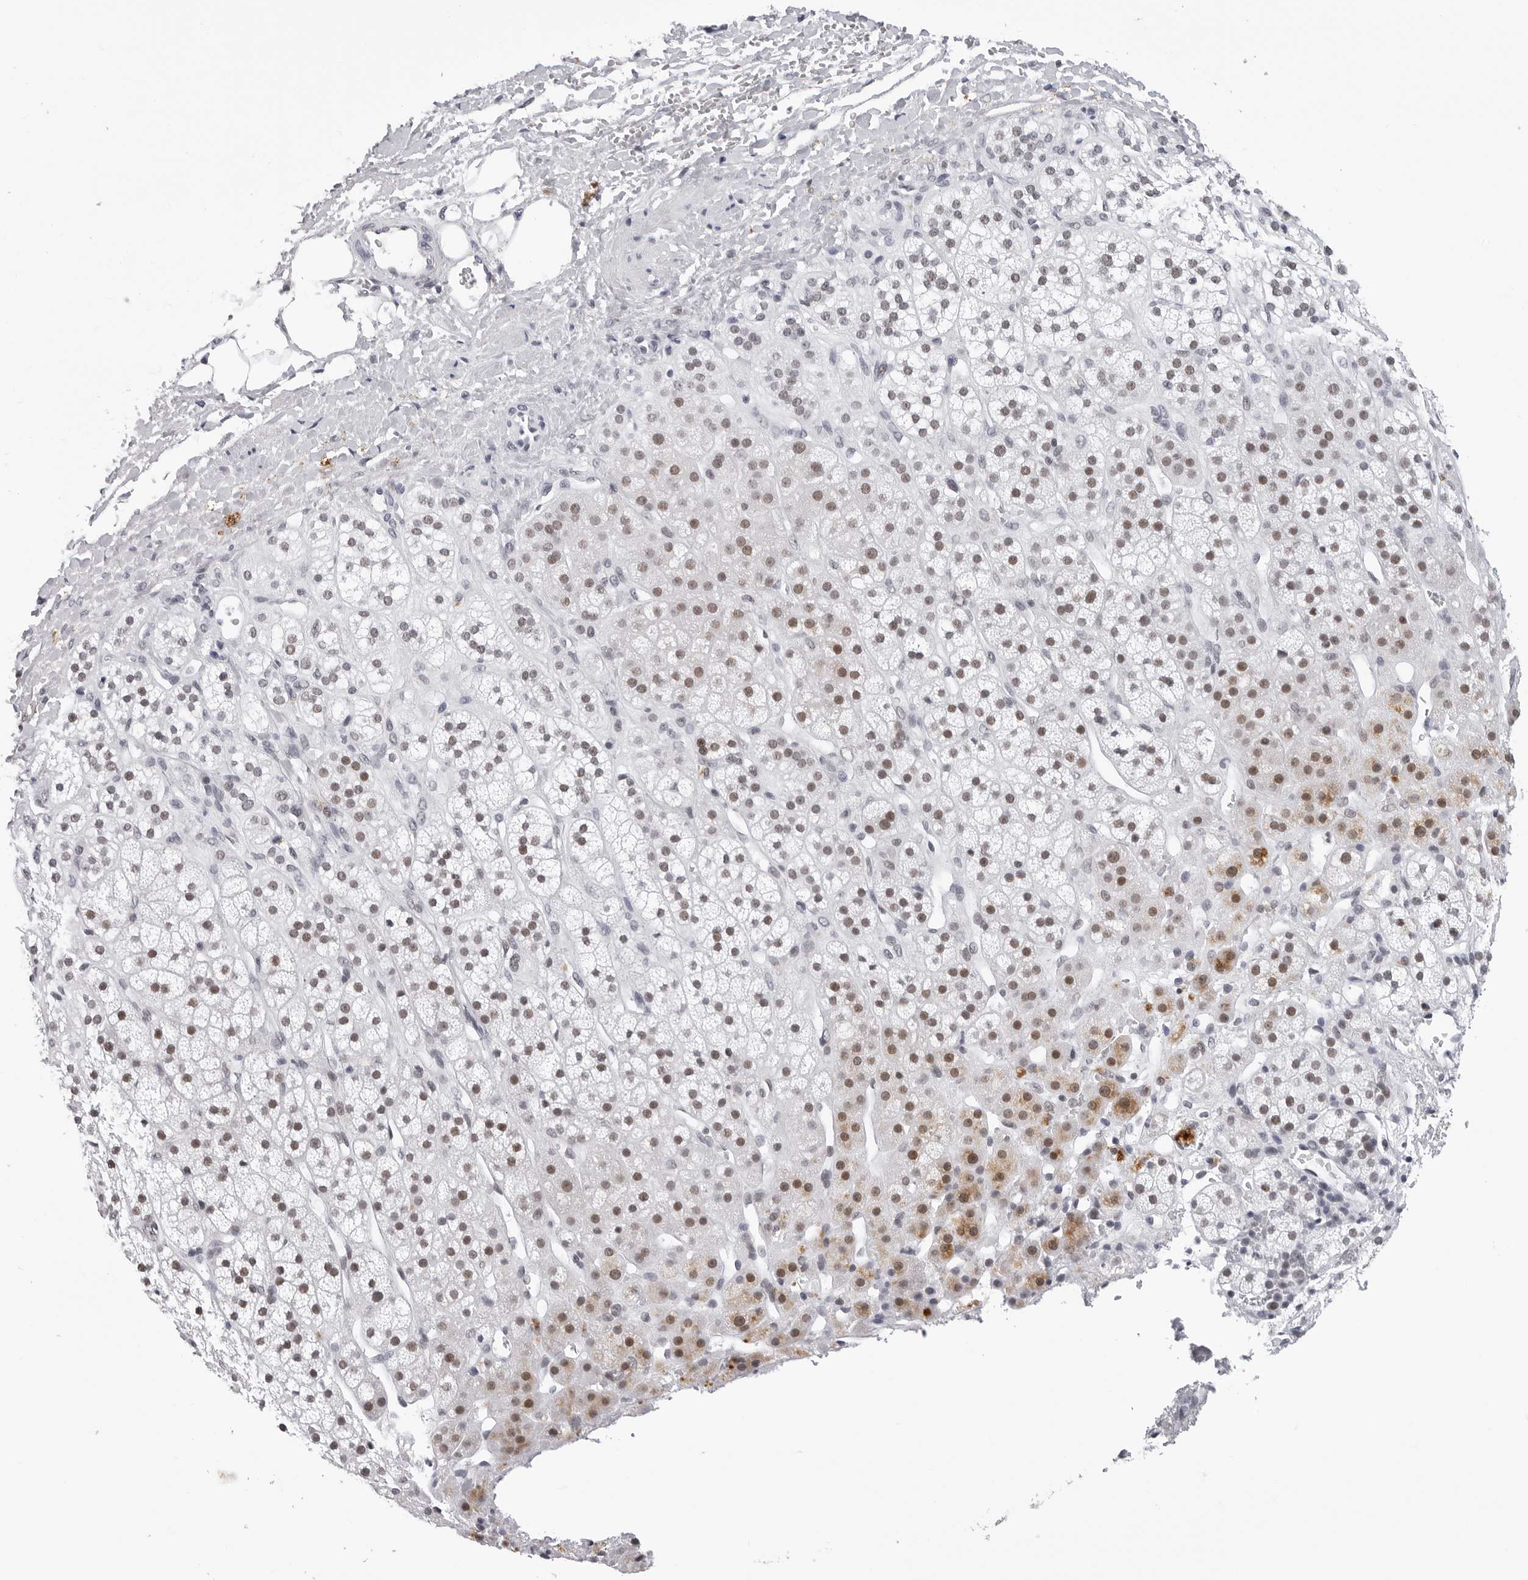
{"staining": {"intensity": "moderate", "quantity": ">75%", "location": "nuclear"}, "tissue": "adrenal gland", "cell_type": "Glandular cells", "image_type": "normal", "snomed": [{"axis": "morphology", "description": "Normal tissue, NOS"}, {"axis": "topography", "description": "Adrenal gland"}], "caption": "Moderate nuclear positivity is identified in about >75% of glandular cells in normal adrenal gland.", "gene": "SF3B4", "patient": {"sex": "male", "age": 56}}